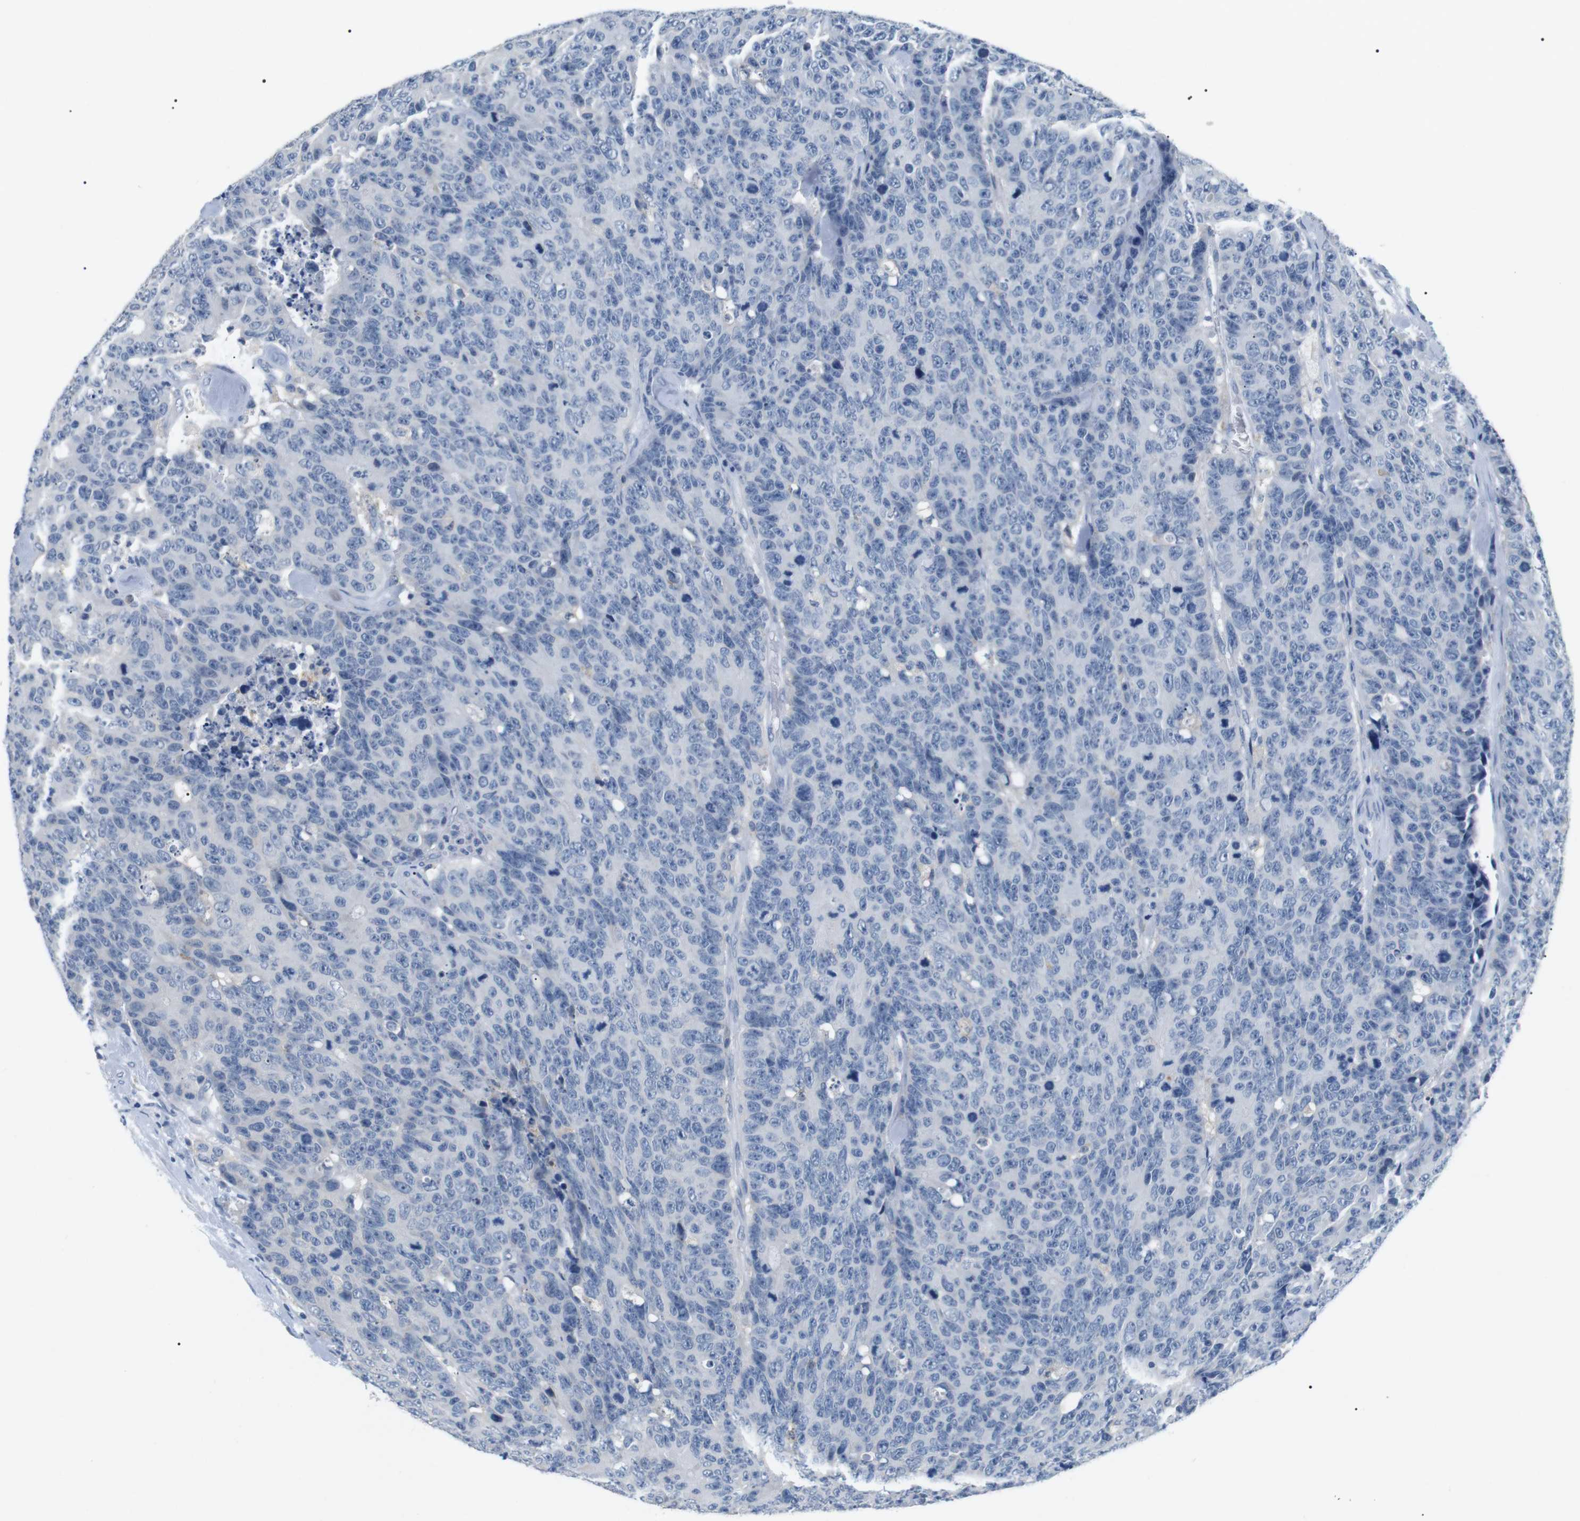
{"staining": {"intensity": "negative", "quantity": "none", "location": "none"}, "tissue": "colorectal cancer", "cell_type": "Tumor cells", "image_type": "cancer", "snomed": [{"axis": "morphology", "description": "Adenocarcinoma, NOS"}, {"axis": "topography", "description": "Colon"}], "caption": "Colorectal cancer stained for a protein using immunohistochemistry demonstrates no staining tumor cells.", "gene": "FCGRT", "patient": {"sex": "female", "age": 86}}